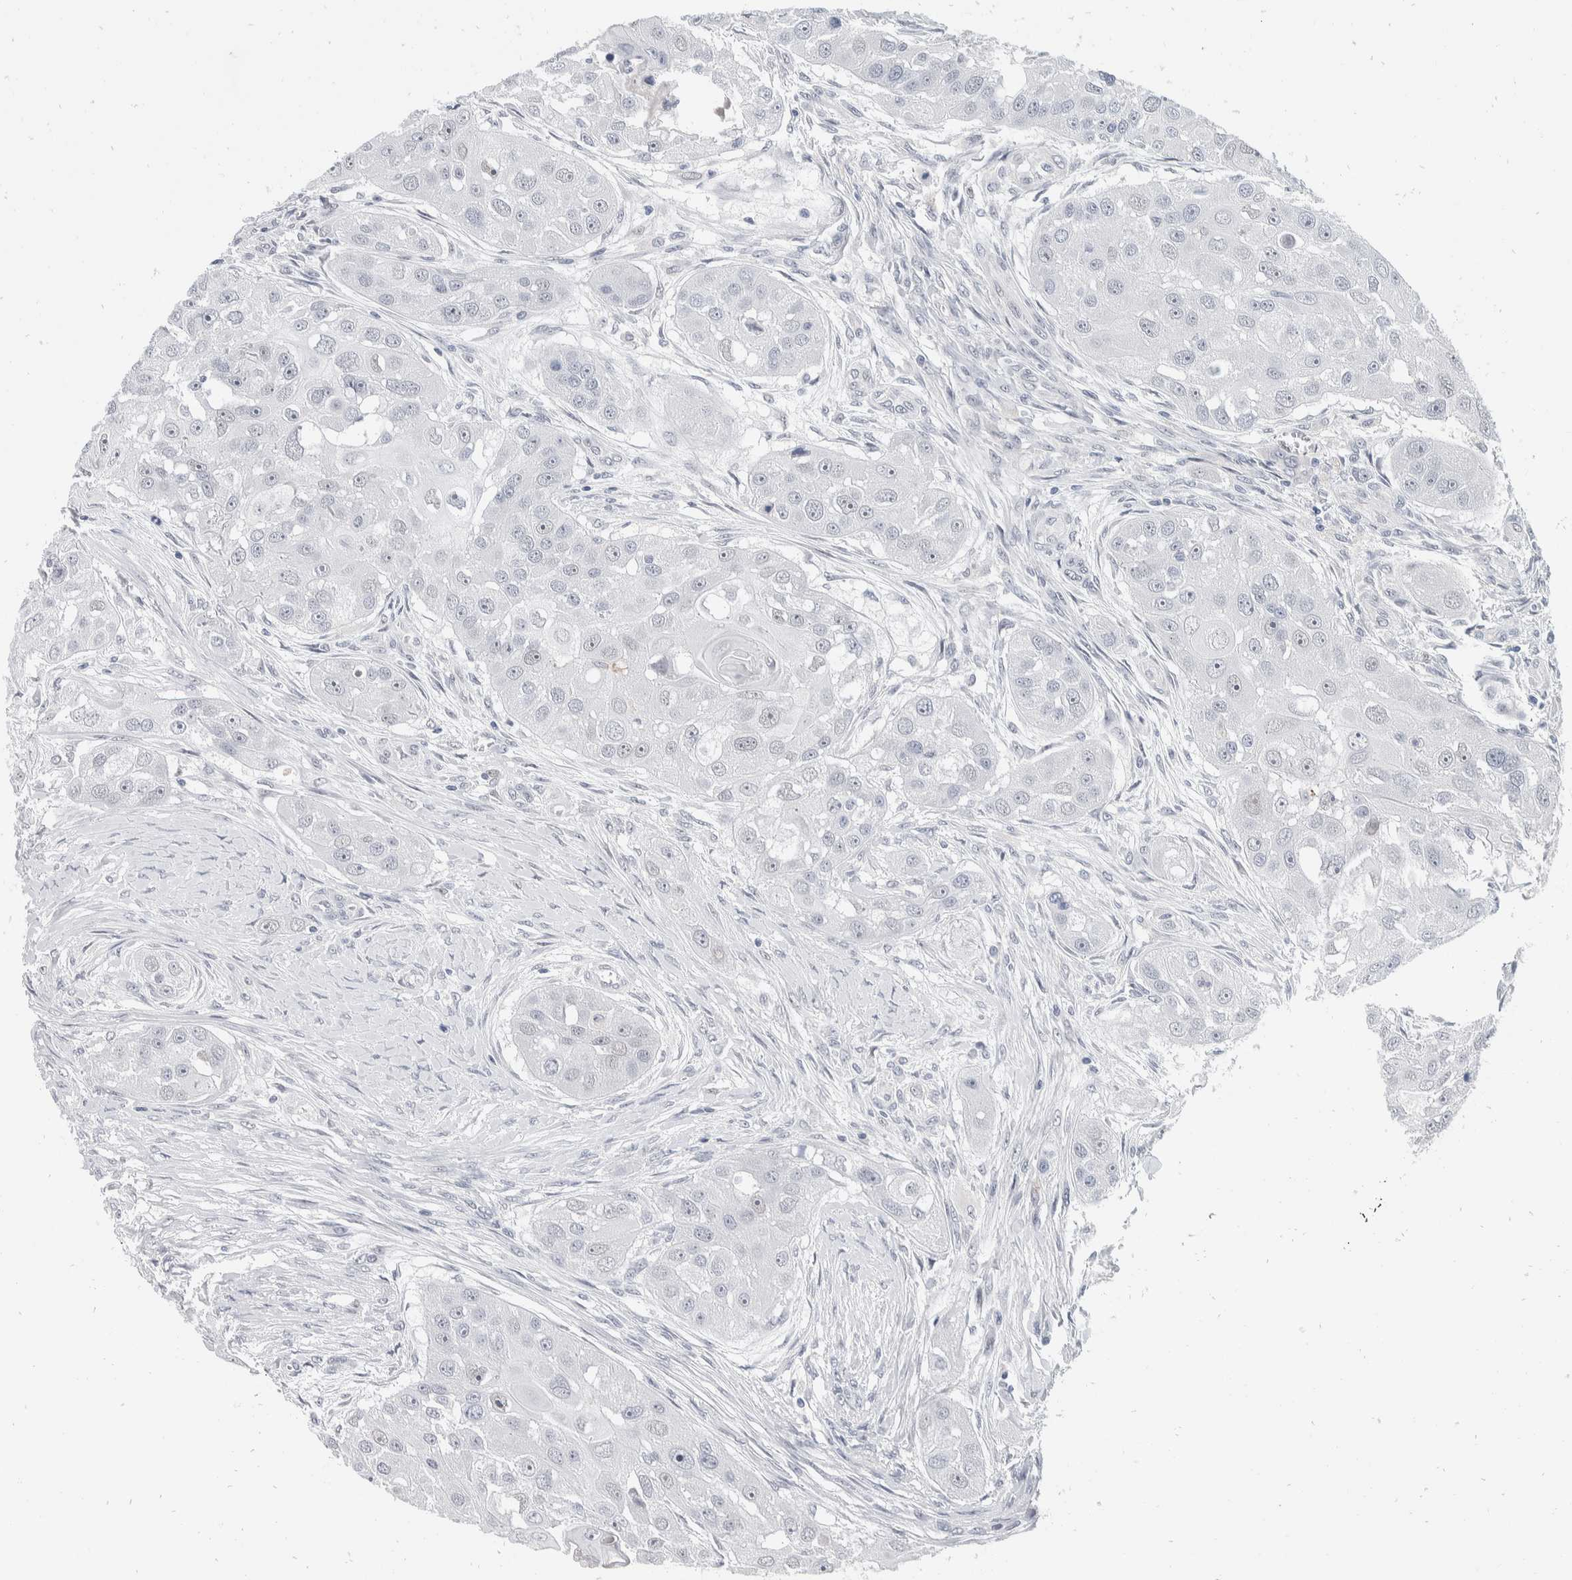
{"staining": {"intensity": "negative", "quantity": "none", "location": "none"}, "tissue": "head and neck cancer", "cell_type": "Tumor cells", "image_type": "cancer", "snomed": [{"axis": "morphology", "description": "Normal tissue, NOS"}, {"axis": "morphology", "description": "Squamous cell carcinoma, NOS"}, {"axis": "topography", "description": "Skeletal muscle"}, {"axis": "topography", "description": "Head-Neck"}], "caption": "The histopathology image exhibits no staining of tumor cells in head and neck squamous cell carcinoma. (DAB immunohistochemistry (IHC) with hematoxylin counter stain).", "gene": "CATSPERD", "patient": {"sex": "male", "age": 51}}